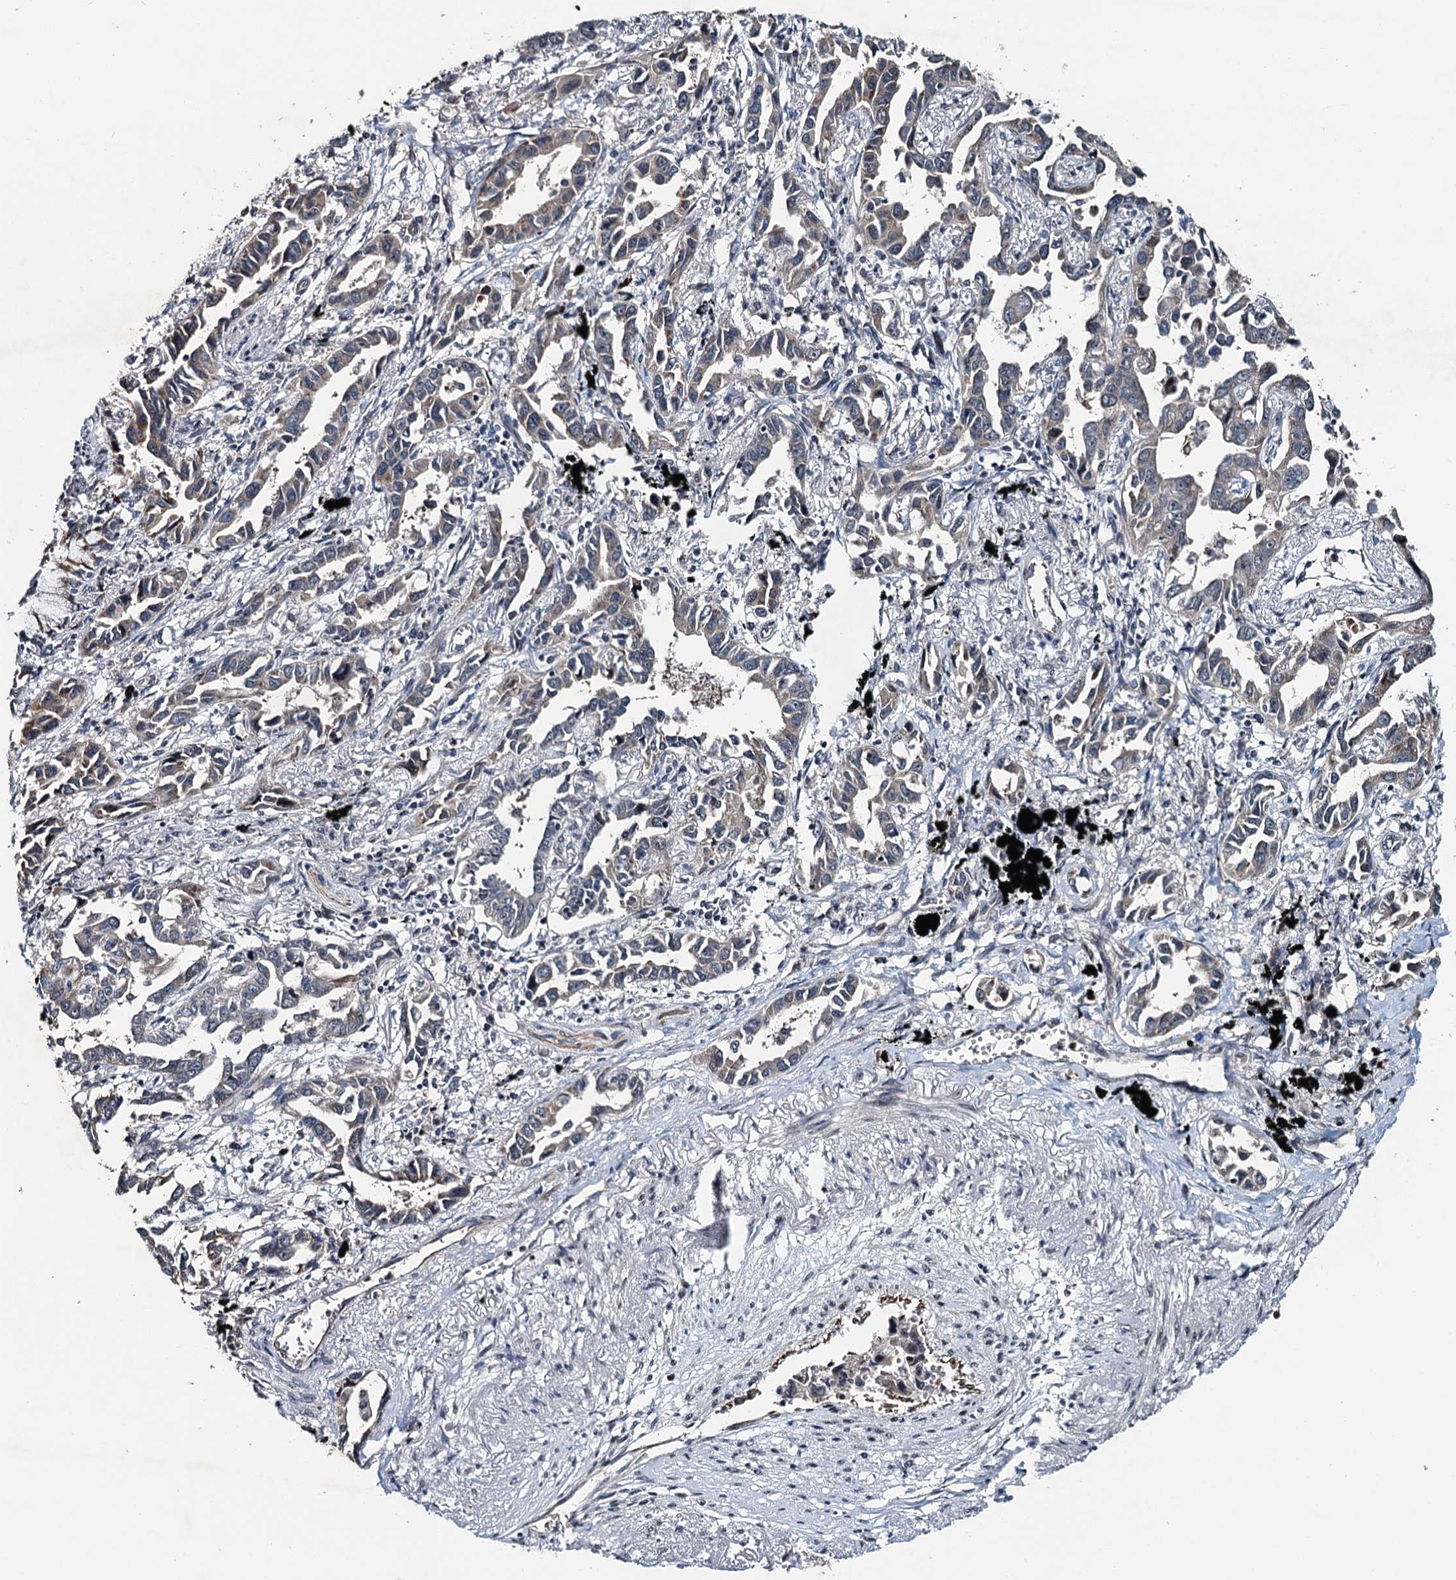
{"staining": {"intensity": "weak", "quantity": "<25%", "location": "cytoplasmic/membranous"}, "tissue": "lung cancer", "cell_type": "Tumor cells", "image_type": "cancer", "snomed": [{"axis": "morphology", "description": "Adenocarcinoma, NOS"}, {"axis": "topography", "description": "Lung"}], "caption": "This histopathology image is of lung adenocarcinoma stained with immunohistochemistry (IHC) to label a protein in brown with the nuclei are counter-stained blue. There is no positivity in tumor cells.", "gene": "WHAMM", "patient": {"sex": "male", "age": 67}}